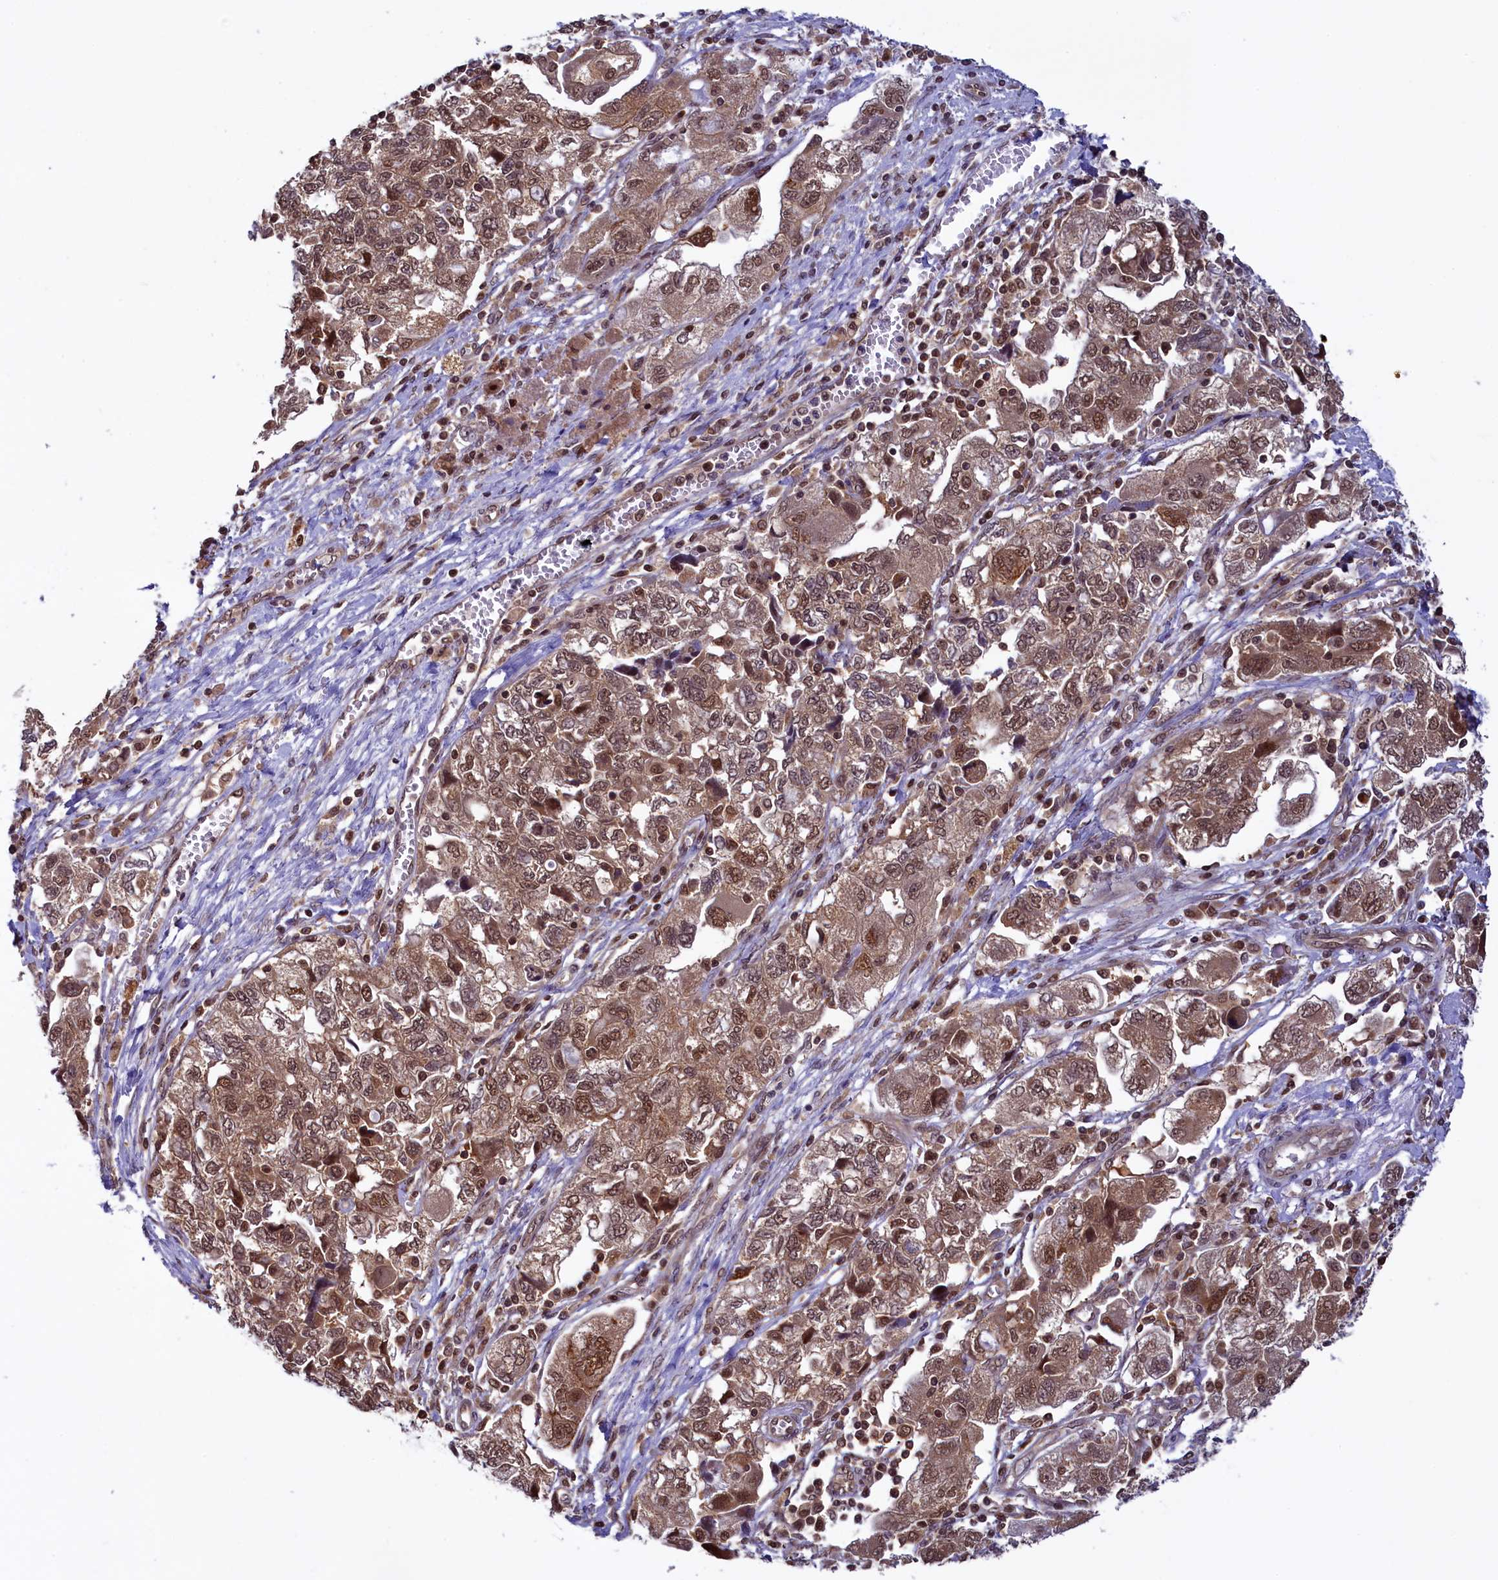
{"staining": {"intensity": "moderate", "quantity": ">75%", "location": "cytoplasmic/membranous,nuclear"}, "tissue": "ovarian cancer", "cell_type": "Tumor cells", "image_type": "cancer", "snomed": [{"axis": "morphology", "description": "Carcinoma, NOS"}, {"axis": "morphology", "description": "Cystadenocarcinoma, serous, NOS"}, {"axis": "topography", "description": "Ovary"}], "caption": "Human ovarian carcinoma stained with a protein marker reveals moderate staining in tumor cells.", "gene": "SLC7A6OS", "patient": {"sex": "female", "age": 69}}